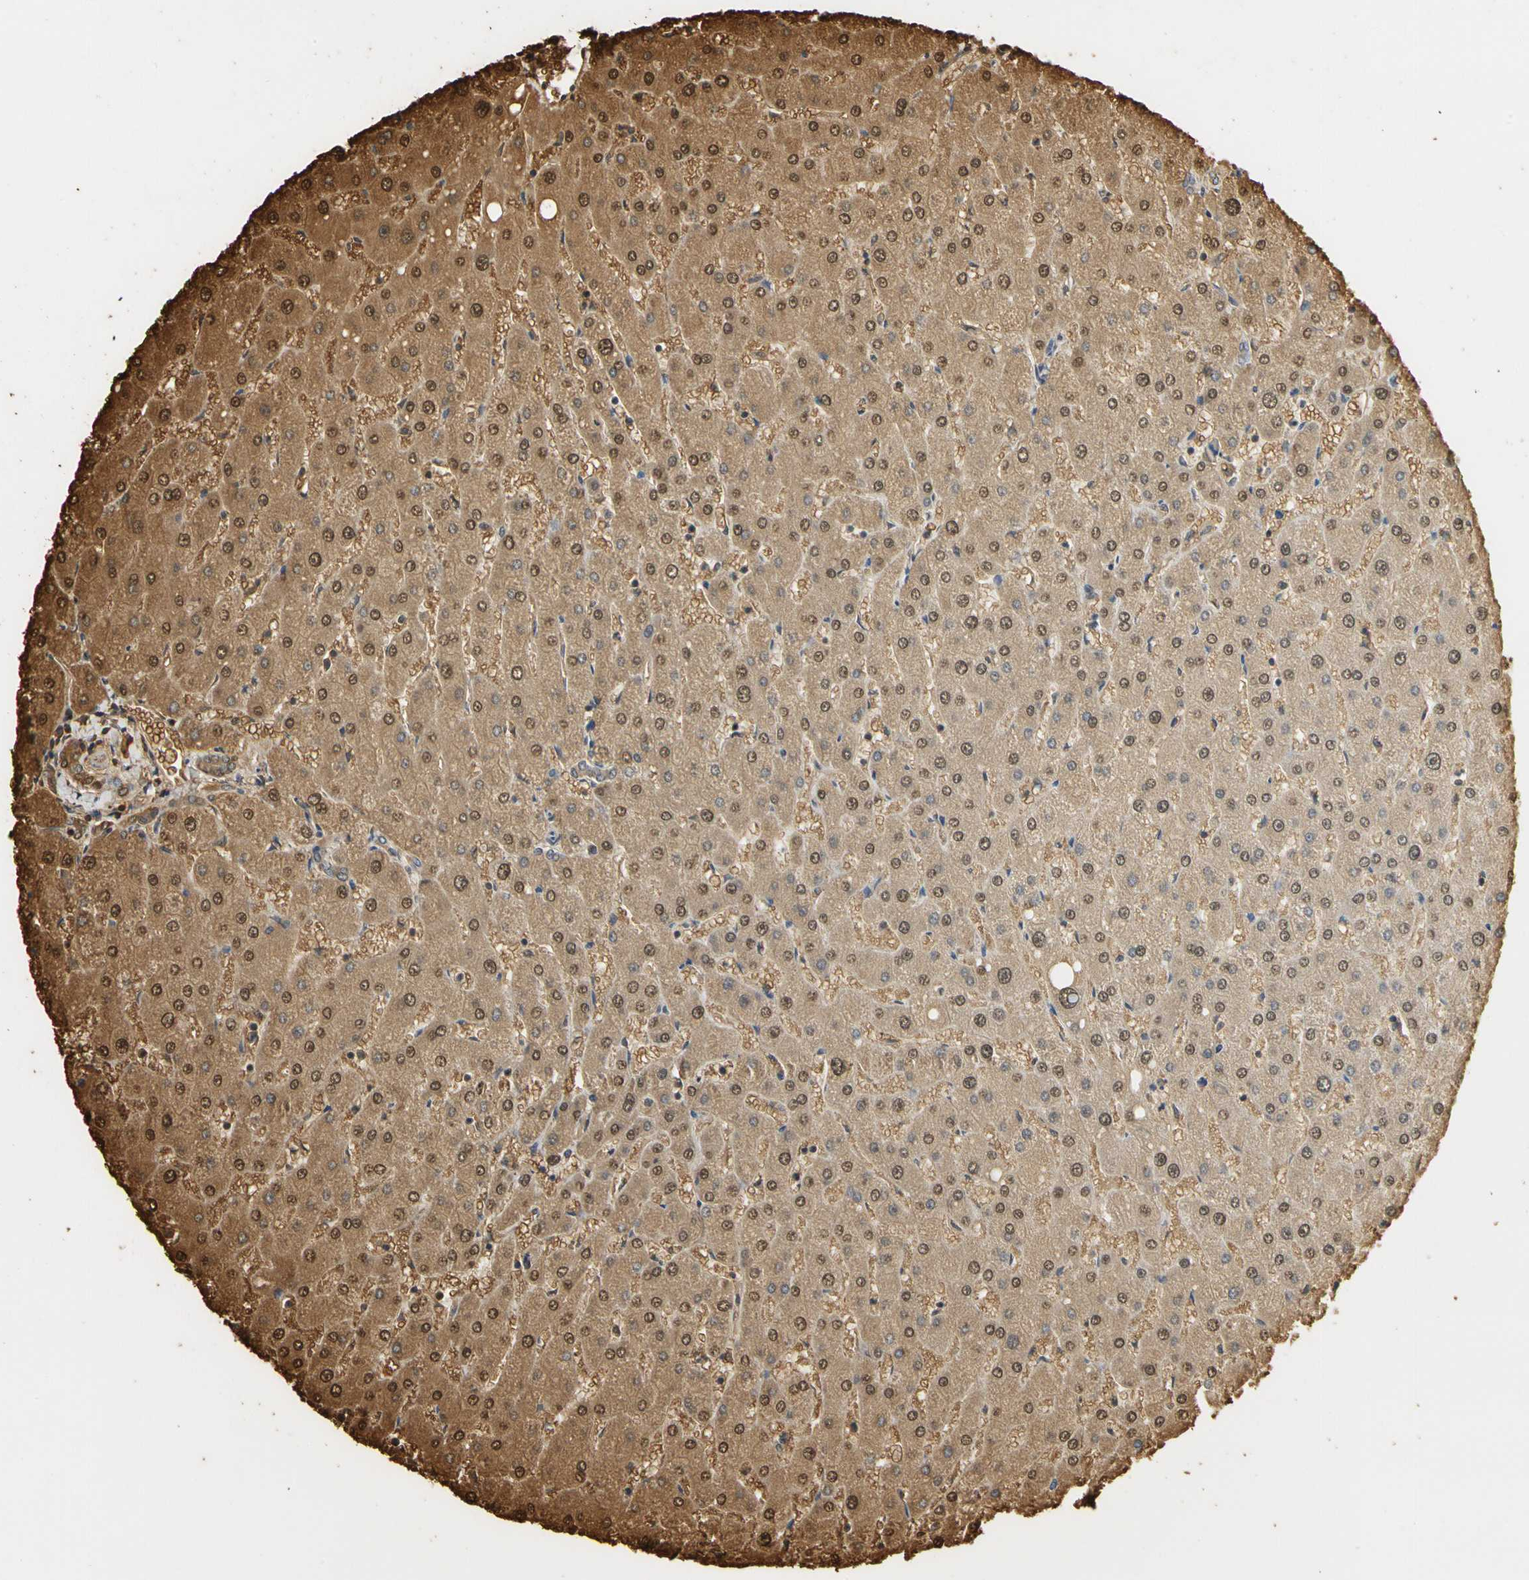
{"staining": {"intensity": "weak", "quantity": ">75%", "location": "cytoplasmic/membranous"}, "tissue": "liver", "cell_type": "Cholangiocytes", "image_type": "normal", "snomed": [{"axis": "morphology", "description": "Normal tissue, NOS"}, {"axis": "topography", "description": "Liver"}], "caption": "Immunohistochemistry (IHC) photomicrograph of benign liver: liver stained using immunohistochemistry (IHC) demonstrates low levels of weak protein expression localized specifically in the cytoplasmic/membranous of cholangiocytes, appearing as a cytoplasmic/membranous brown color.", "gene": "SOD1", "patient": {"sex": "male", "age": 67}}